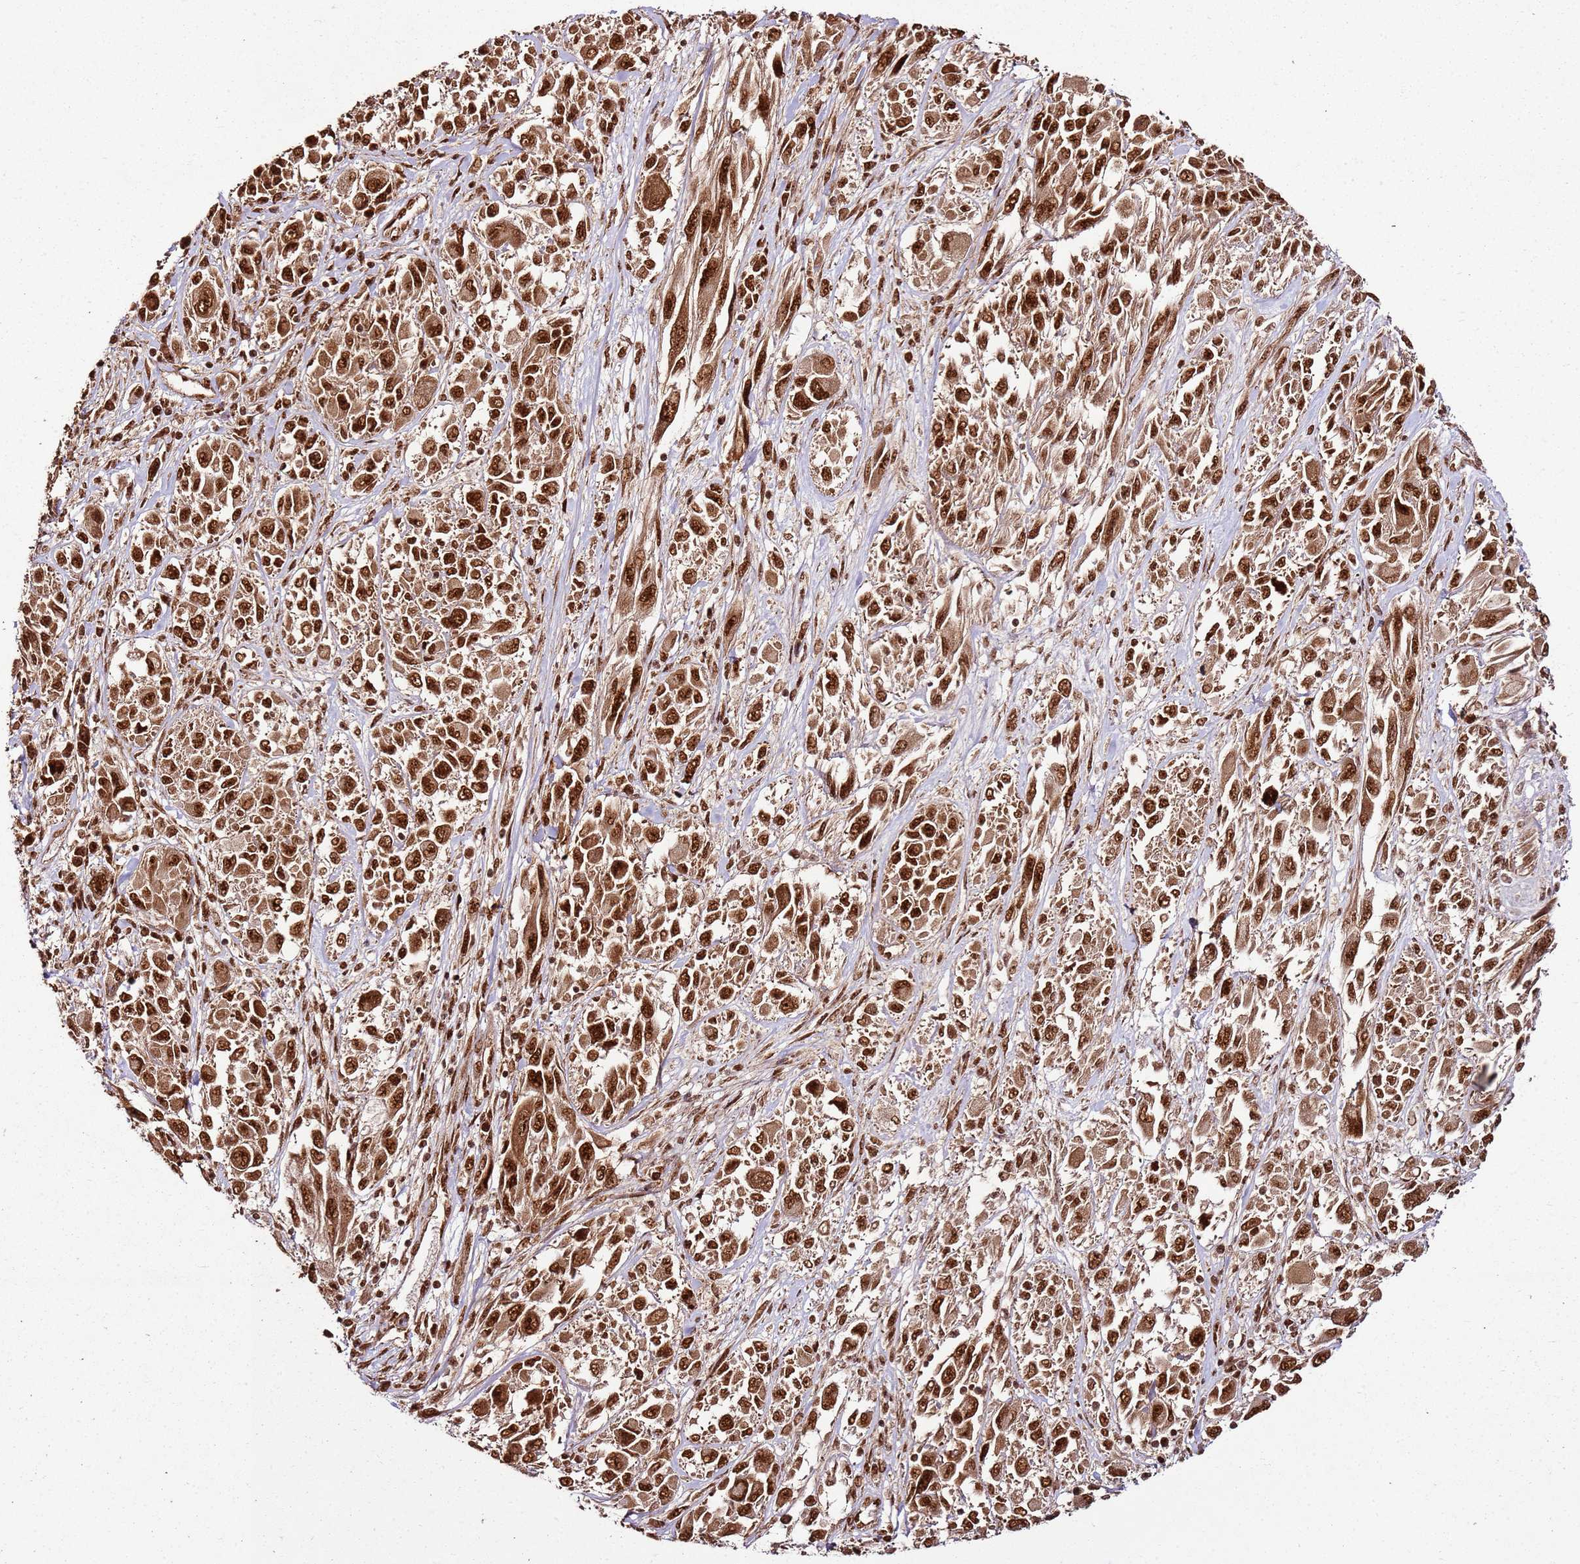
{"staining": {"intensity": "strong", "quantity": ">75%", "location": "nuclear"}, "tissue": "melanoma", "cell_type": "Tumor cells", "image_type": "cancer", "snomed": [{"axis": "morphology", "description": "Malignant melanoma, NOS"}, {"axis": "topography", "description": "Skin"}], "caption": "Immunohistochemistry (IHC) staining of melanoma, which exhibits high levels of strong nuclear positivity in about >75% of tumor cells indicating strong nuclear protein positivity. The staining was performed using DAB (3,3'-diaminobenzidine) (brown) for protein detection and nuclei were counterstained in hematoxylin (blue).", "gene": "XRN2", "patient": {"sex": "female", "age": 91}}